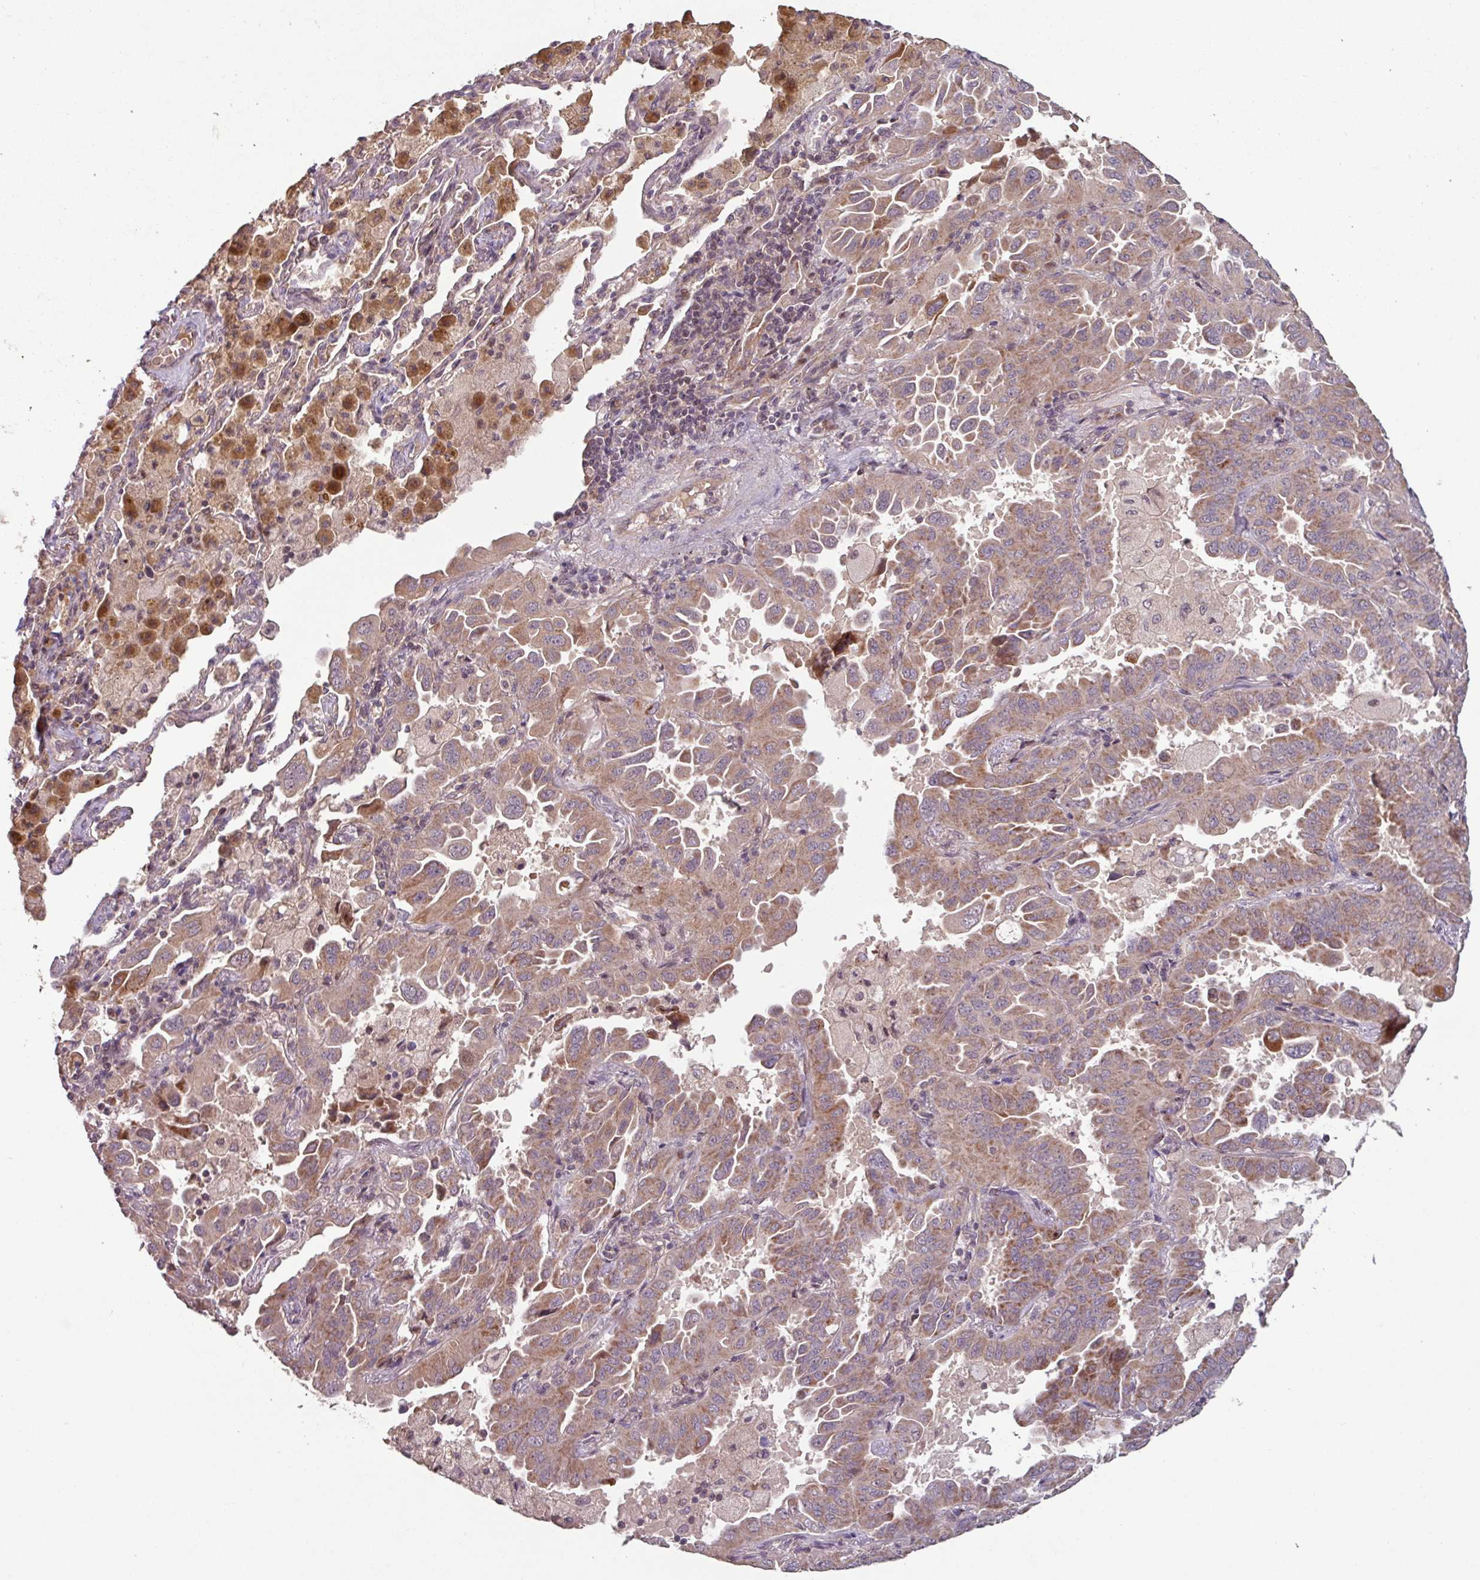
{"staining": {"intensity": "moderate", "quantity": ">75%", "location": "cytoplasmic/membranous"}, "tissue": "lung cancer", "cell_type": "Tumor cells", "image_type": "cancer", "snomed": [{"axis": "morphology", "description": "Adenocarcinoma, NOS"}, {"axis": "topography", "description": "Lung"}], "caption": "A histopathology image showing moderate cytoplasmic/membranous staining in about >75% of tumor cells in lung cancer (adenocarcinoma), as visualized by brown immunohistochemical staining.", "gene": "TMEM88", "patient": {"sex": "male", "age": 64}}